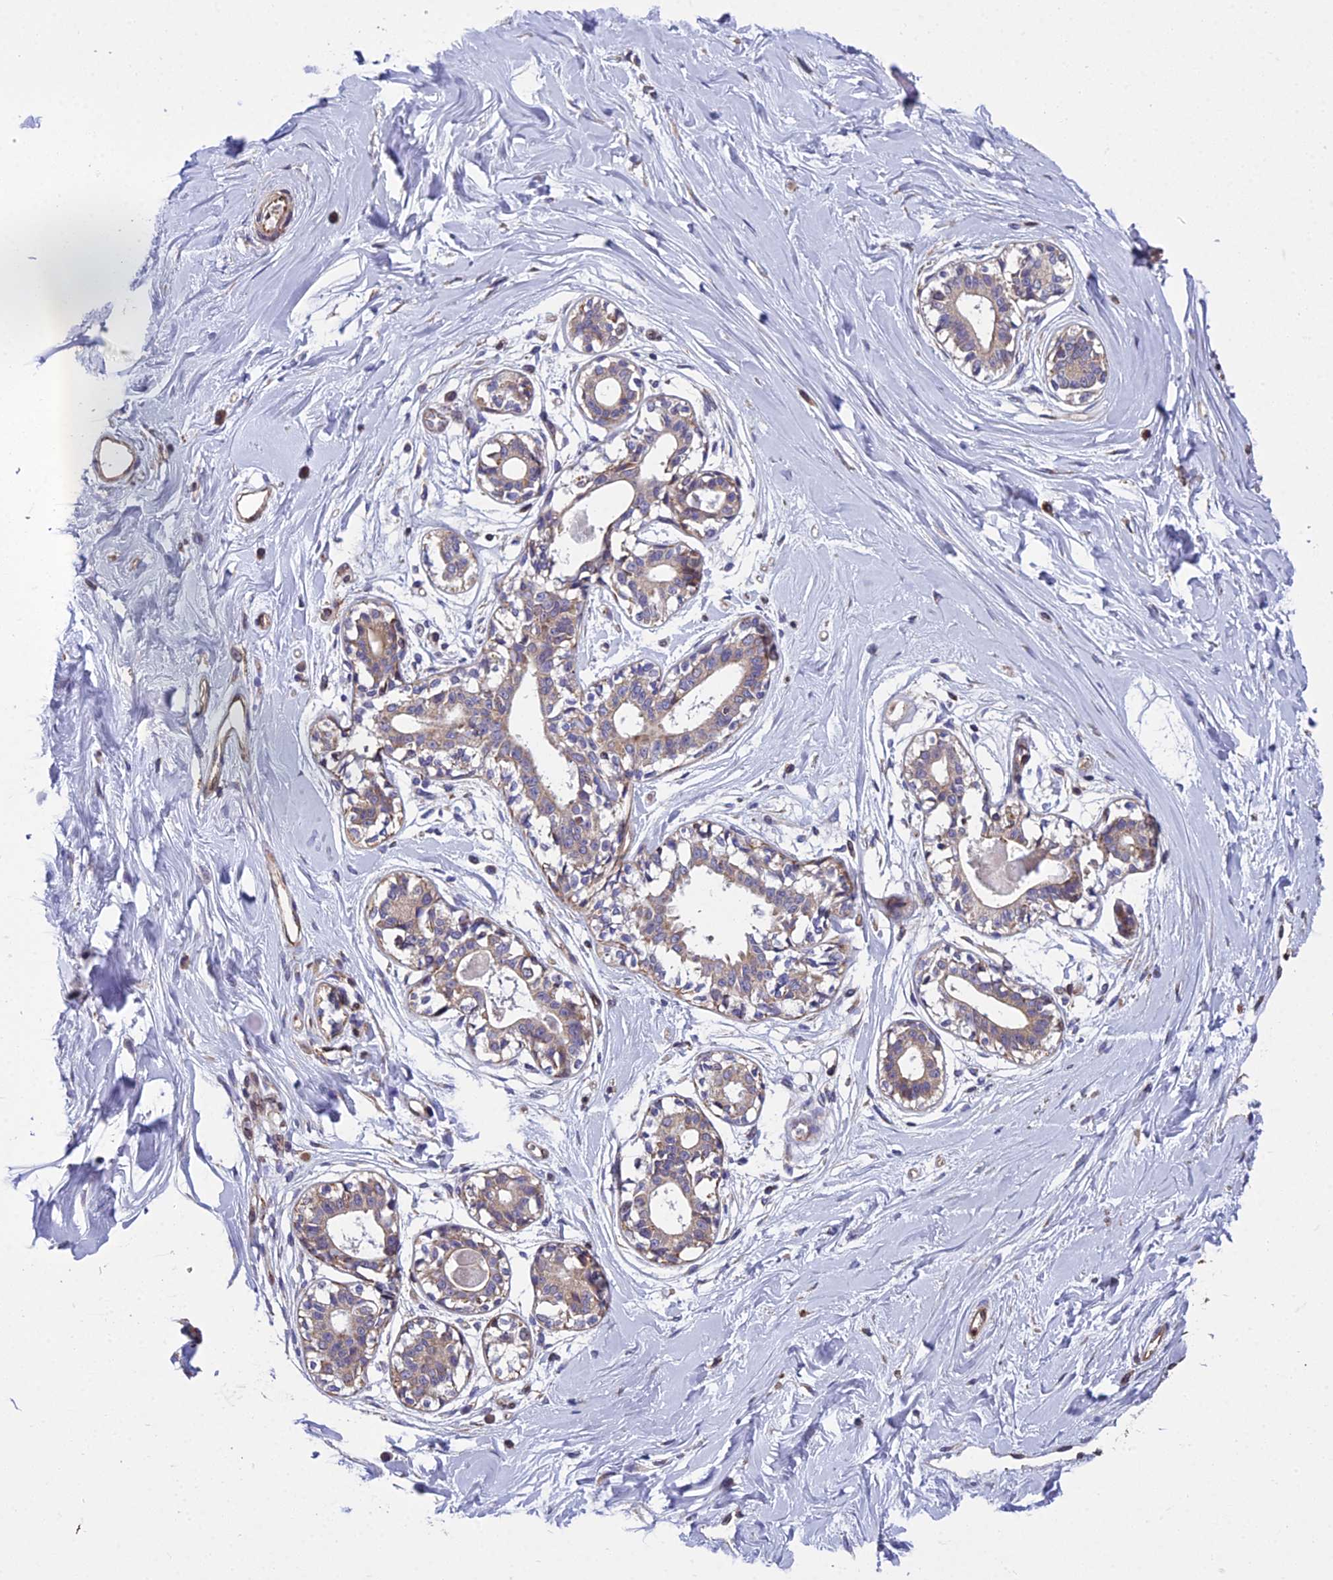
{"staining": {"intensity": "weak", "quantity": ">75%", "location": "cytoplasmic/membranous"}, "tissue": "breast", "cell_type": "Glandular cells", "image_type": "normal", "snomed": [{"axis": "morphology", "description": "Normal tissue, NOS"}, {"axis": "topography", "description": "Breast"}], "caption": "About >75% of glandular cells in unremarkable breast demonstrate weak cytoplasmic/membranous protein positivity as visualized by brown immunohistochemical staining.", "gene": "GIMAP1", "patient": {"sex": "female", "age": 45}}